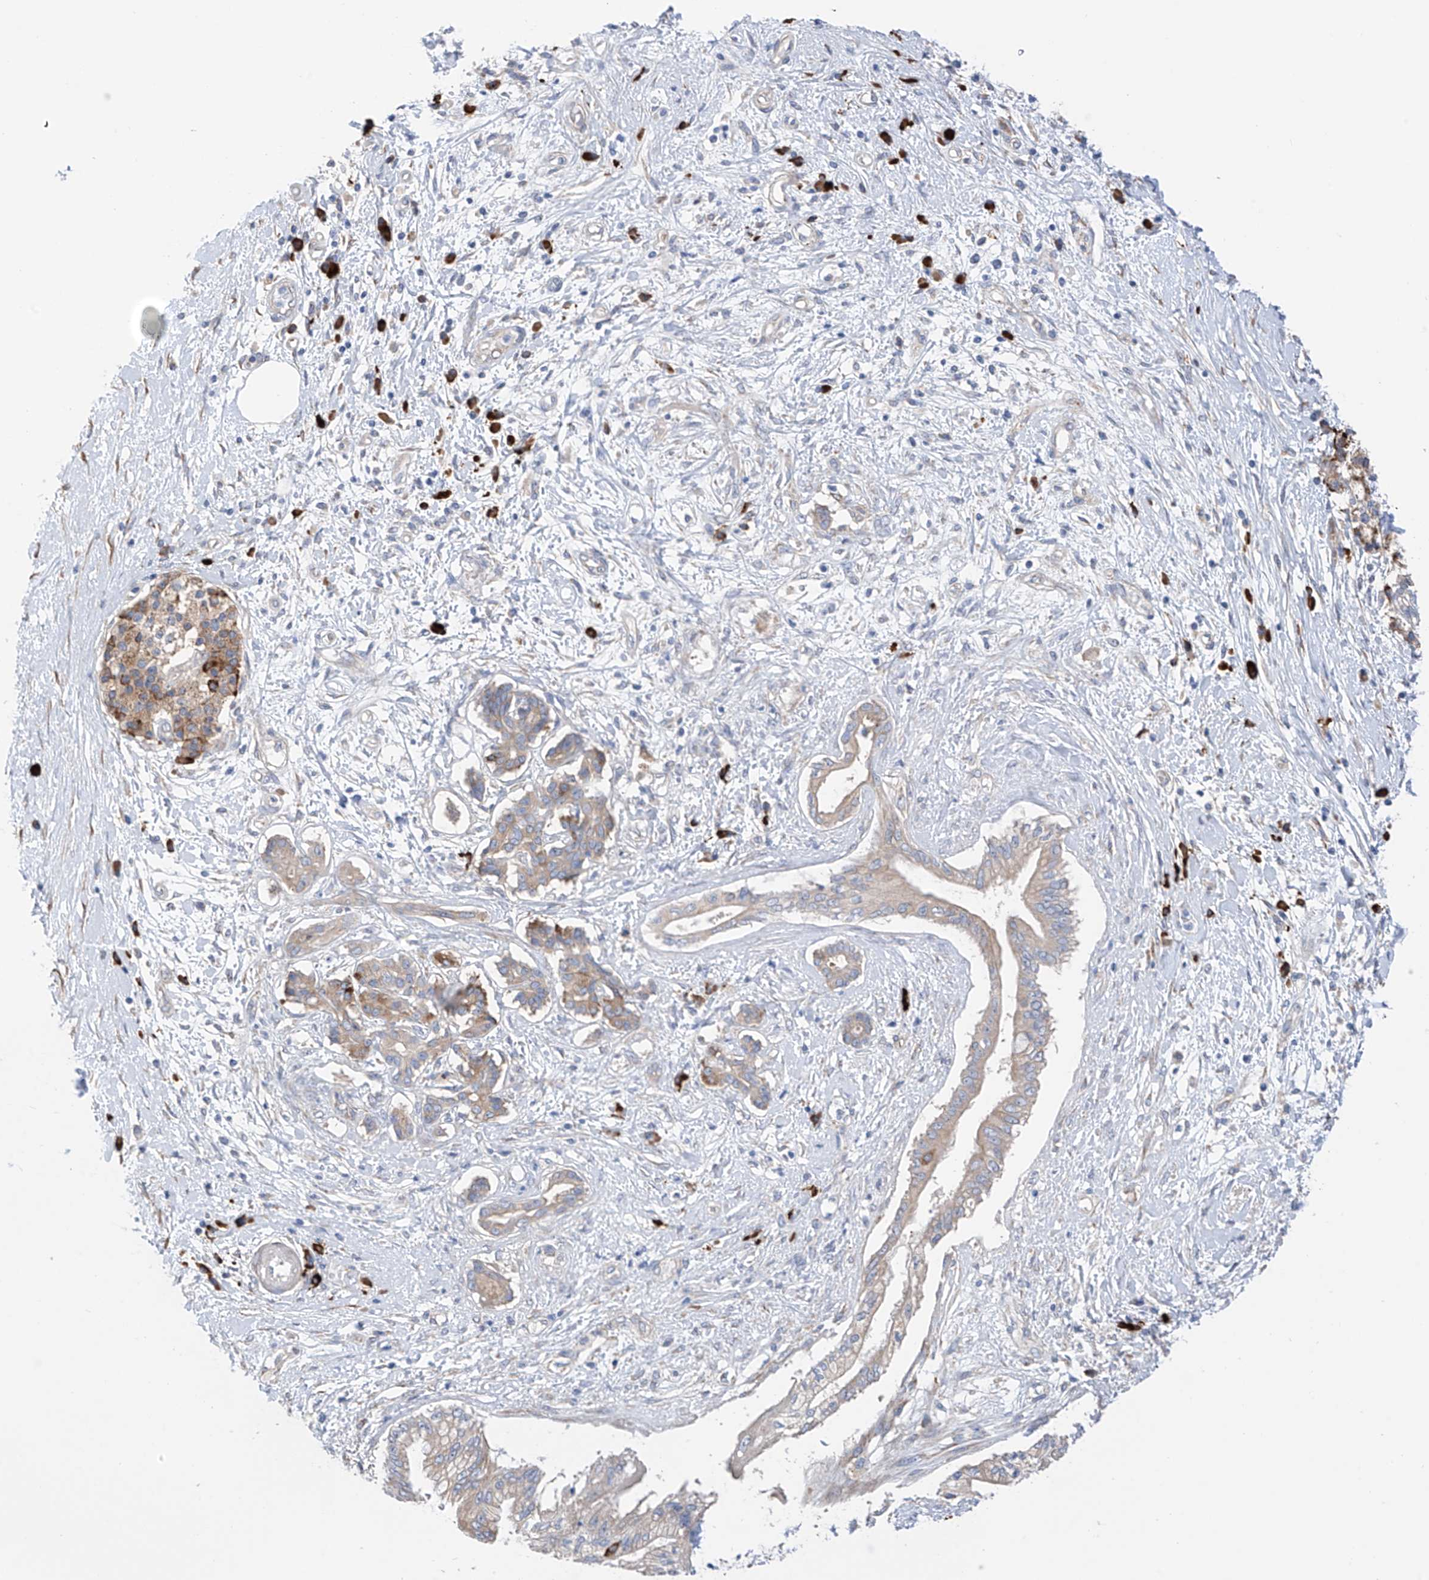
{"staining": {"intensity": "weak", "quantity": "<25%", "location": "cytoplasmic/membranous"}, "tissue": "pancreatic cancer", "cell_type": "Tumor cells", "image_type": "cancer", "snomed": [{"axis": "morphology", "description": "Adenocarcinoma, NOS"}, {"axis": "topography", "description": "Pancreas"}], "caption": "Micrograph shows no significant protein positivity in tumor cells of pancreatic cancer (adenocarcinoma).", "gene": "REC8", "patient": {"sex": "female", "age": 56}}